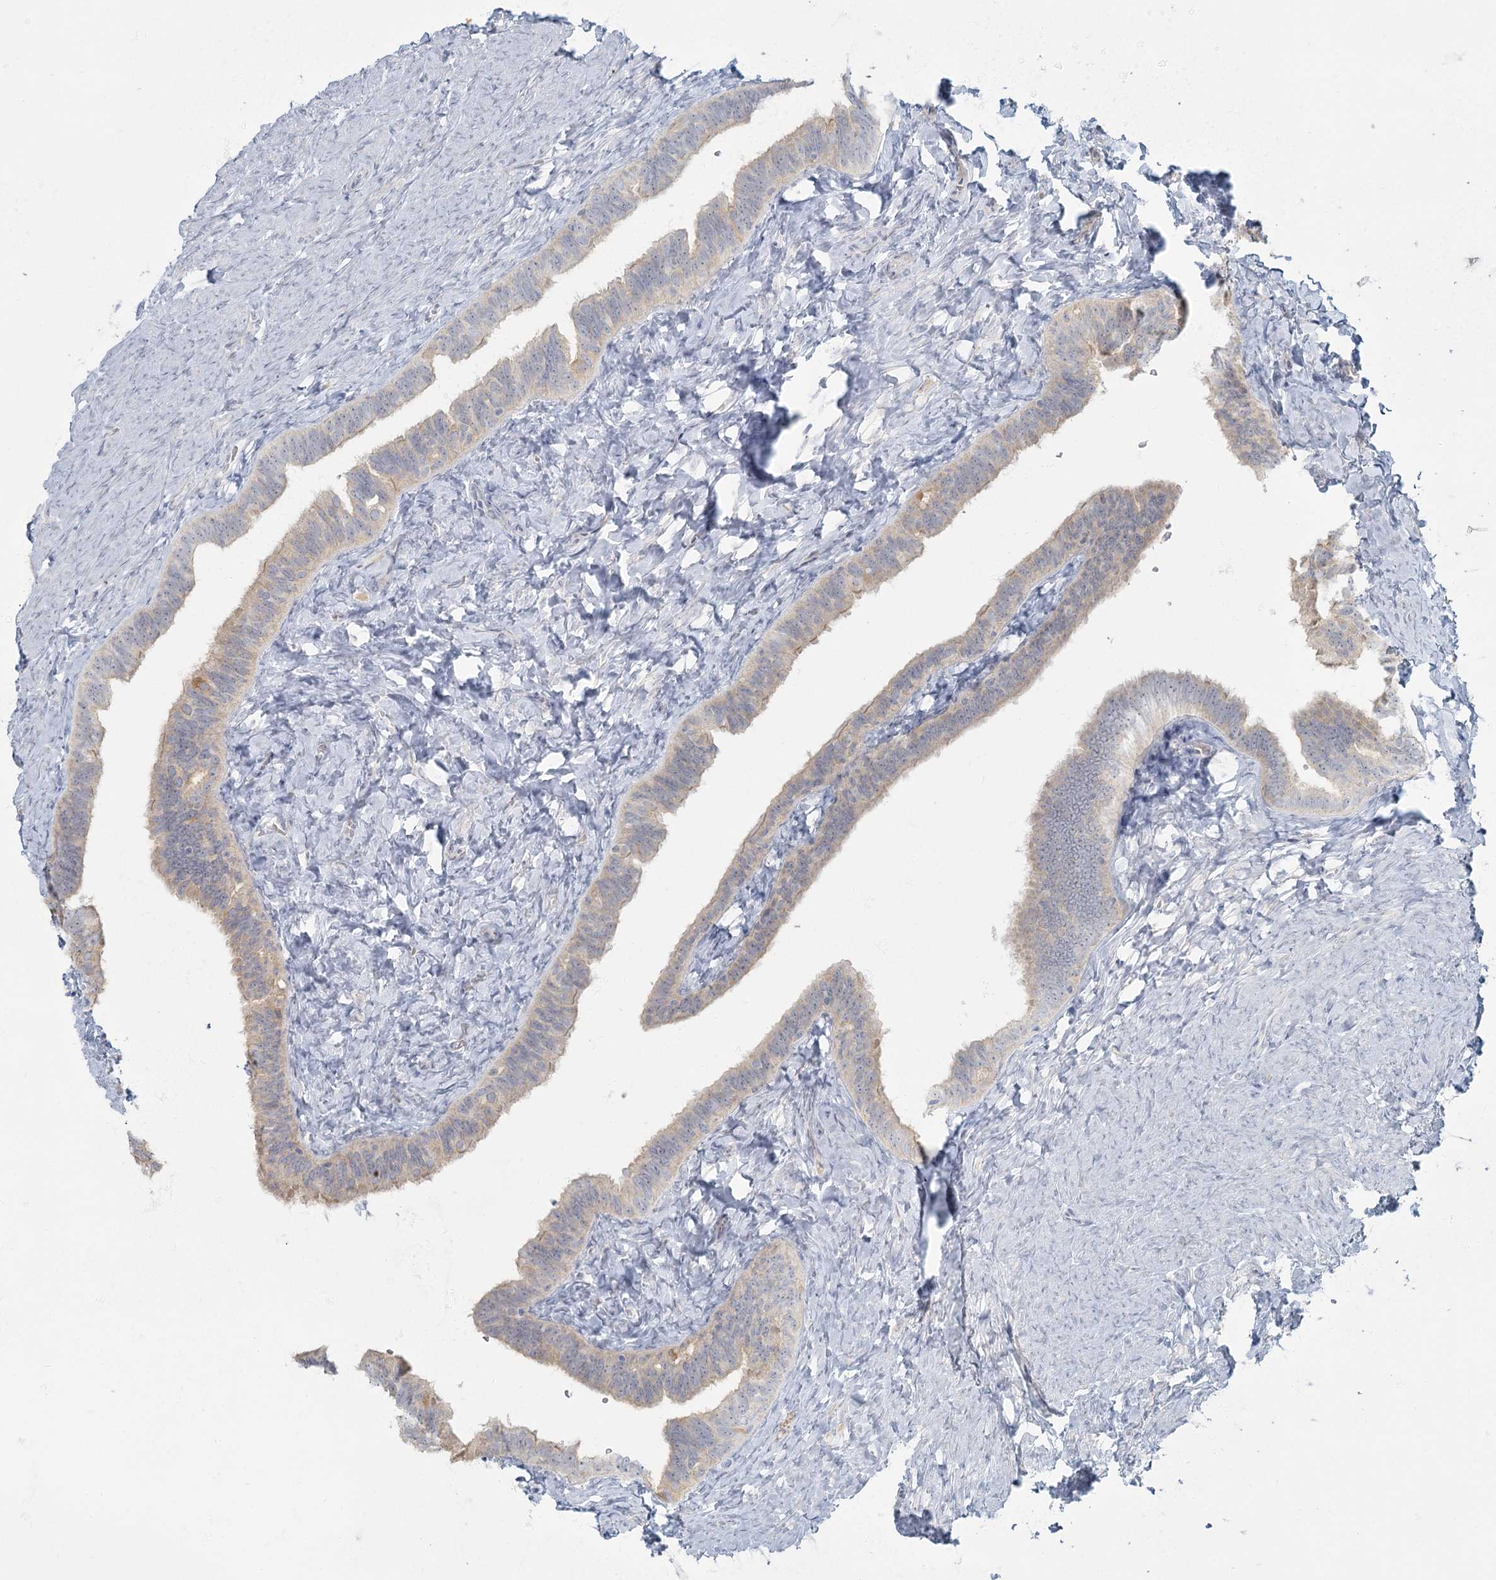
{"staining": {"intensity": "negative", "quantity": "none", "location": "none"}, "tissue": "fallopian tube", "cell_type": "Glandular cells", "image_type": "normal", "snomed": [{"axis": "morphology", "description": "Normal tissue, NOS"}, {"axis": "topography", "description": "Fallopian tube"}], "caption": "The photomicrograph reveals no staining of glandular cells in normal fallopian tube.", "gene": "FAM110C", "patient": {"sex": "female", "age": 39}}